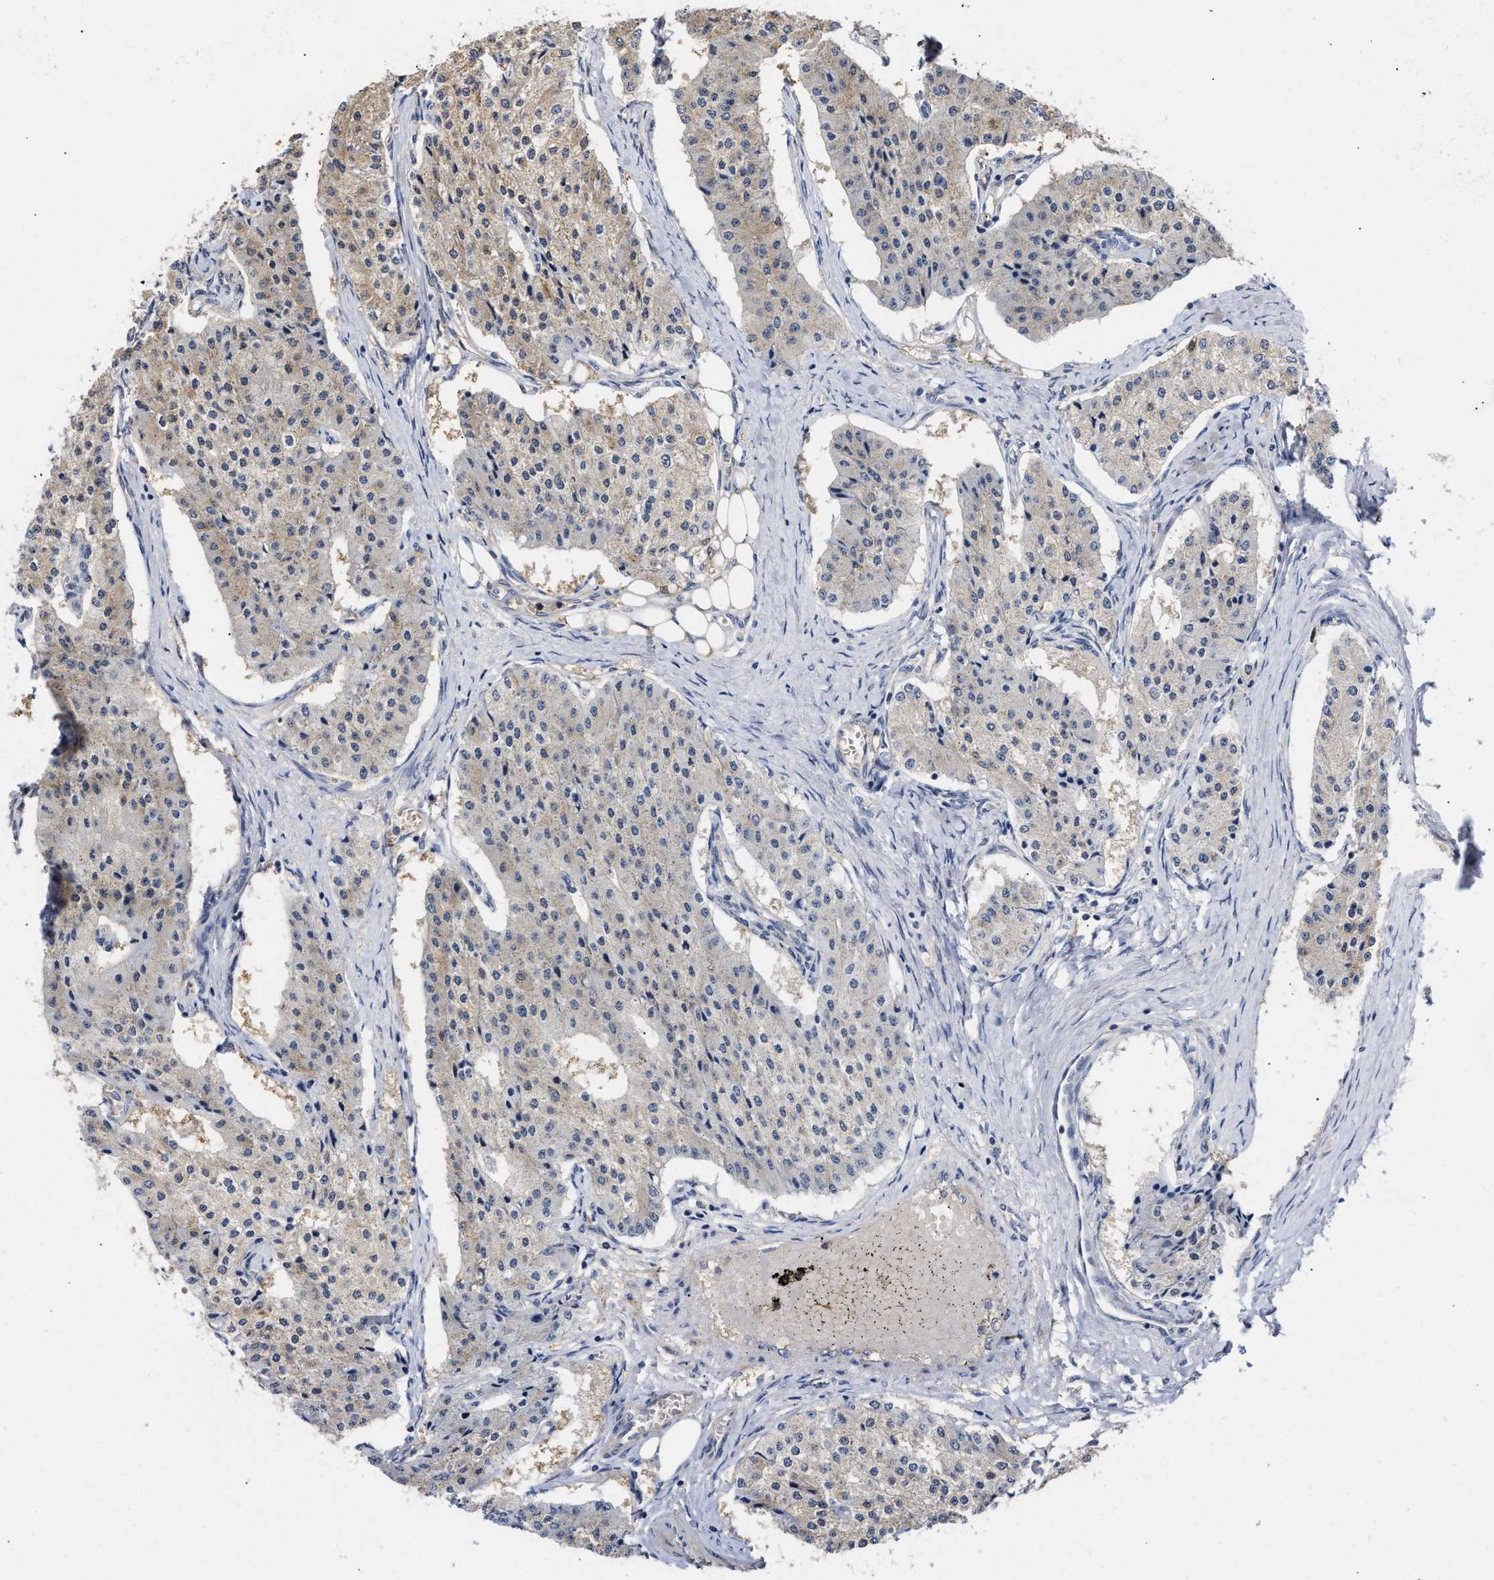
{"staining": {"intensity": "weak", "quantity": "25%-75%", "location": "cytoplasmic/membranous"}, "tissue": "carcinoid", "cell_type": "Tumor cells", "image_type": "cancer", "snomed": [{"axis": "morphology", "description": "Carcinoid, malignant, NOS"}, {"axis": "topography", "description": "Colon"}], "caption": "Immunohistochemical staining of malignant carcinoid demonstrates low levels of weak cytoplasmic/membranous protein staining in about 25%-75% of tumor cells.", "gene": "KLHDC1", "patient": {"sex": "female", "age": 52}}